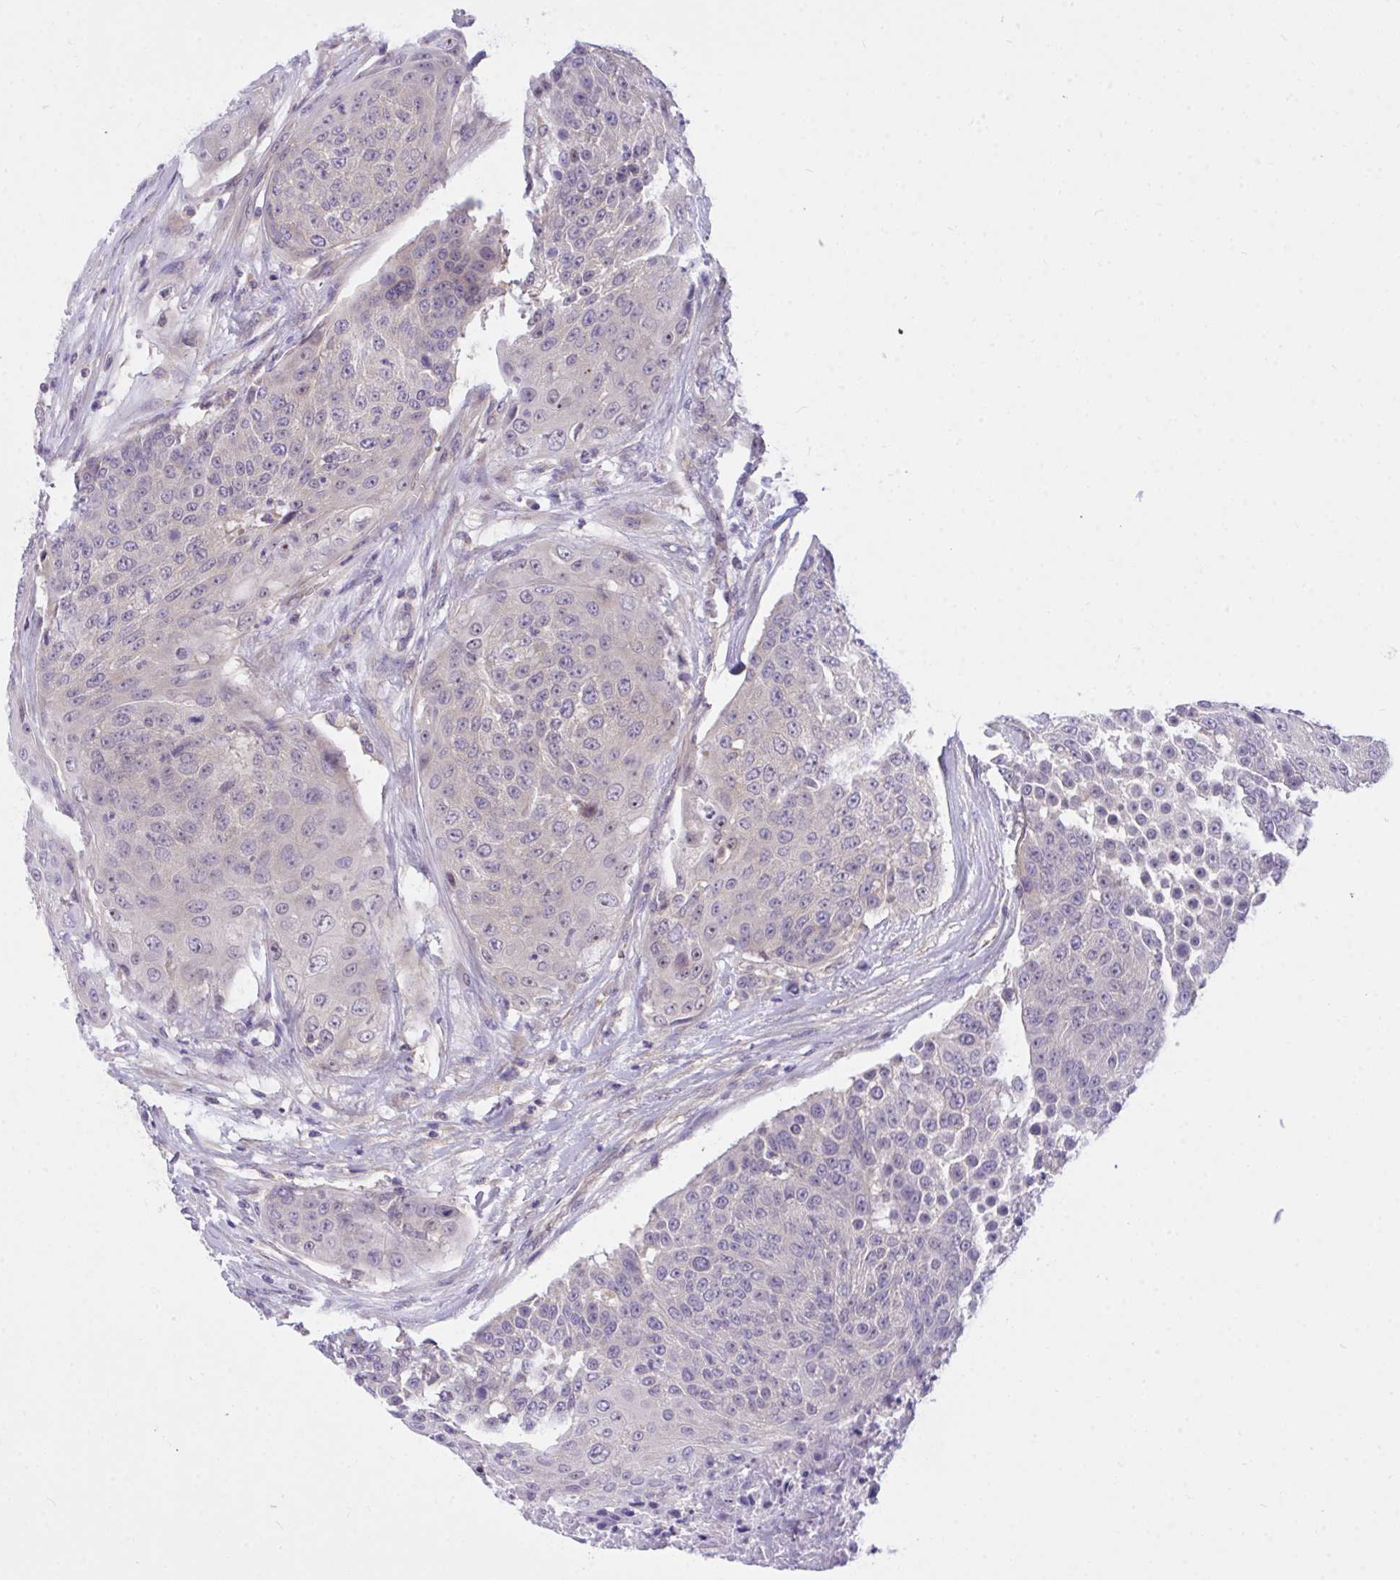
{"staining": {"intensity": "negative", "quantity": "none", "location": "none"}, "tissue": "urothelial cancer", "cell_type": "Tumor cells", "image_type": "cancer", "snomed": [{"axis": "morphology", "description": "Urothelial carcinoma, High grade"}, {"axis": "topography", "description": "Urinary bladder"}], "caption": "Immunohistochemistry (IHC) micrograph of neoplastic tissue: urothelial cancer stained with DAB demonstrates no significant protein expression in tumor cells.", "gene": "TLN2", "patient": {"sex": "female", "age": 63}}